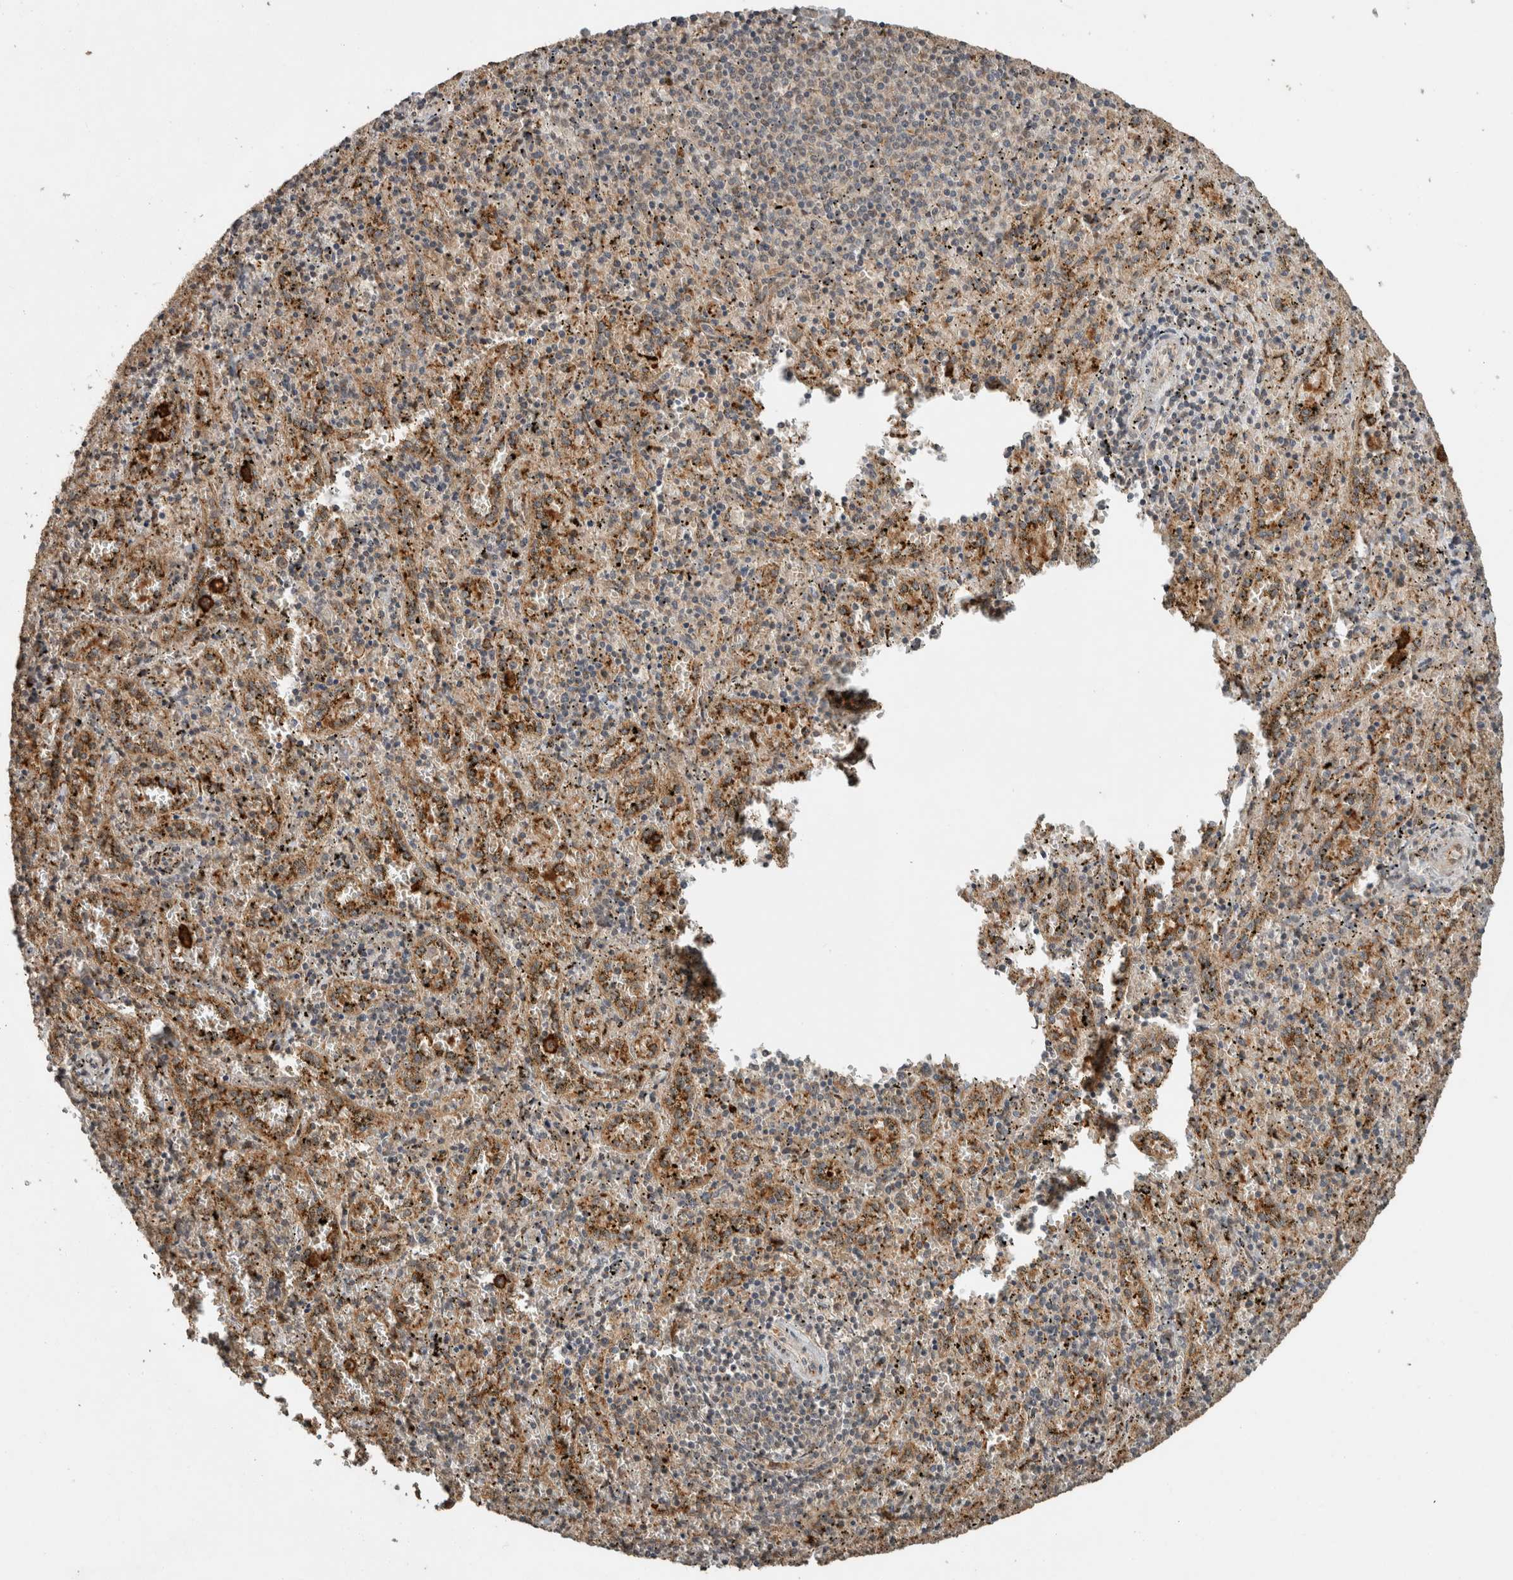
{"staining": {"intensity": "weak", "quantity": "<25%", "location": "cytoplasmic/membranous"}, "tissue": "spleen", "cell_type": "Cells in red pulp", "image_type": "normal", "snomed": [{"axis": "morphology", "description": "Normal tissue, NOS"}, {"axis": "topography", "description": "Spleen"}], "caption": "Cells in red pulp show no significant protein positivity in benign spleen. (DAB (3,3'-diaminobenzidine) IHC visualized using brightfield microscopy, high magnification).", "gene": "FAM3A", "patient": {"sex": "male", "age": 11}}